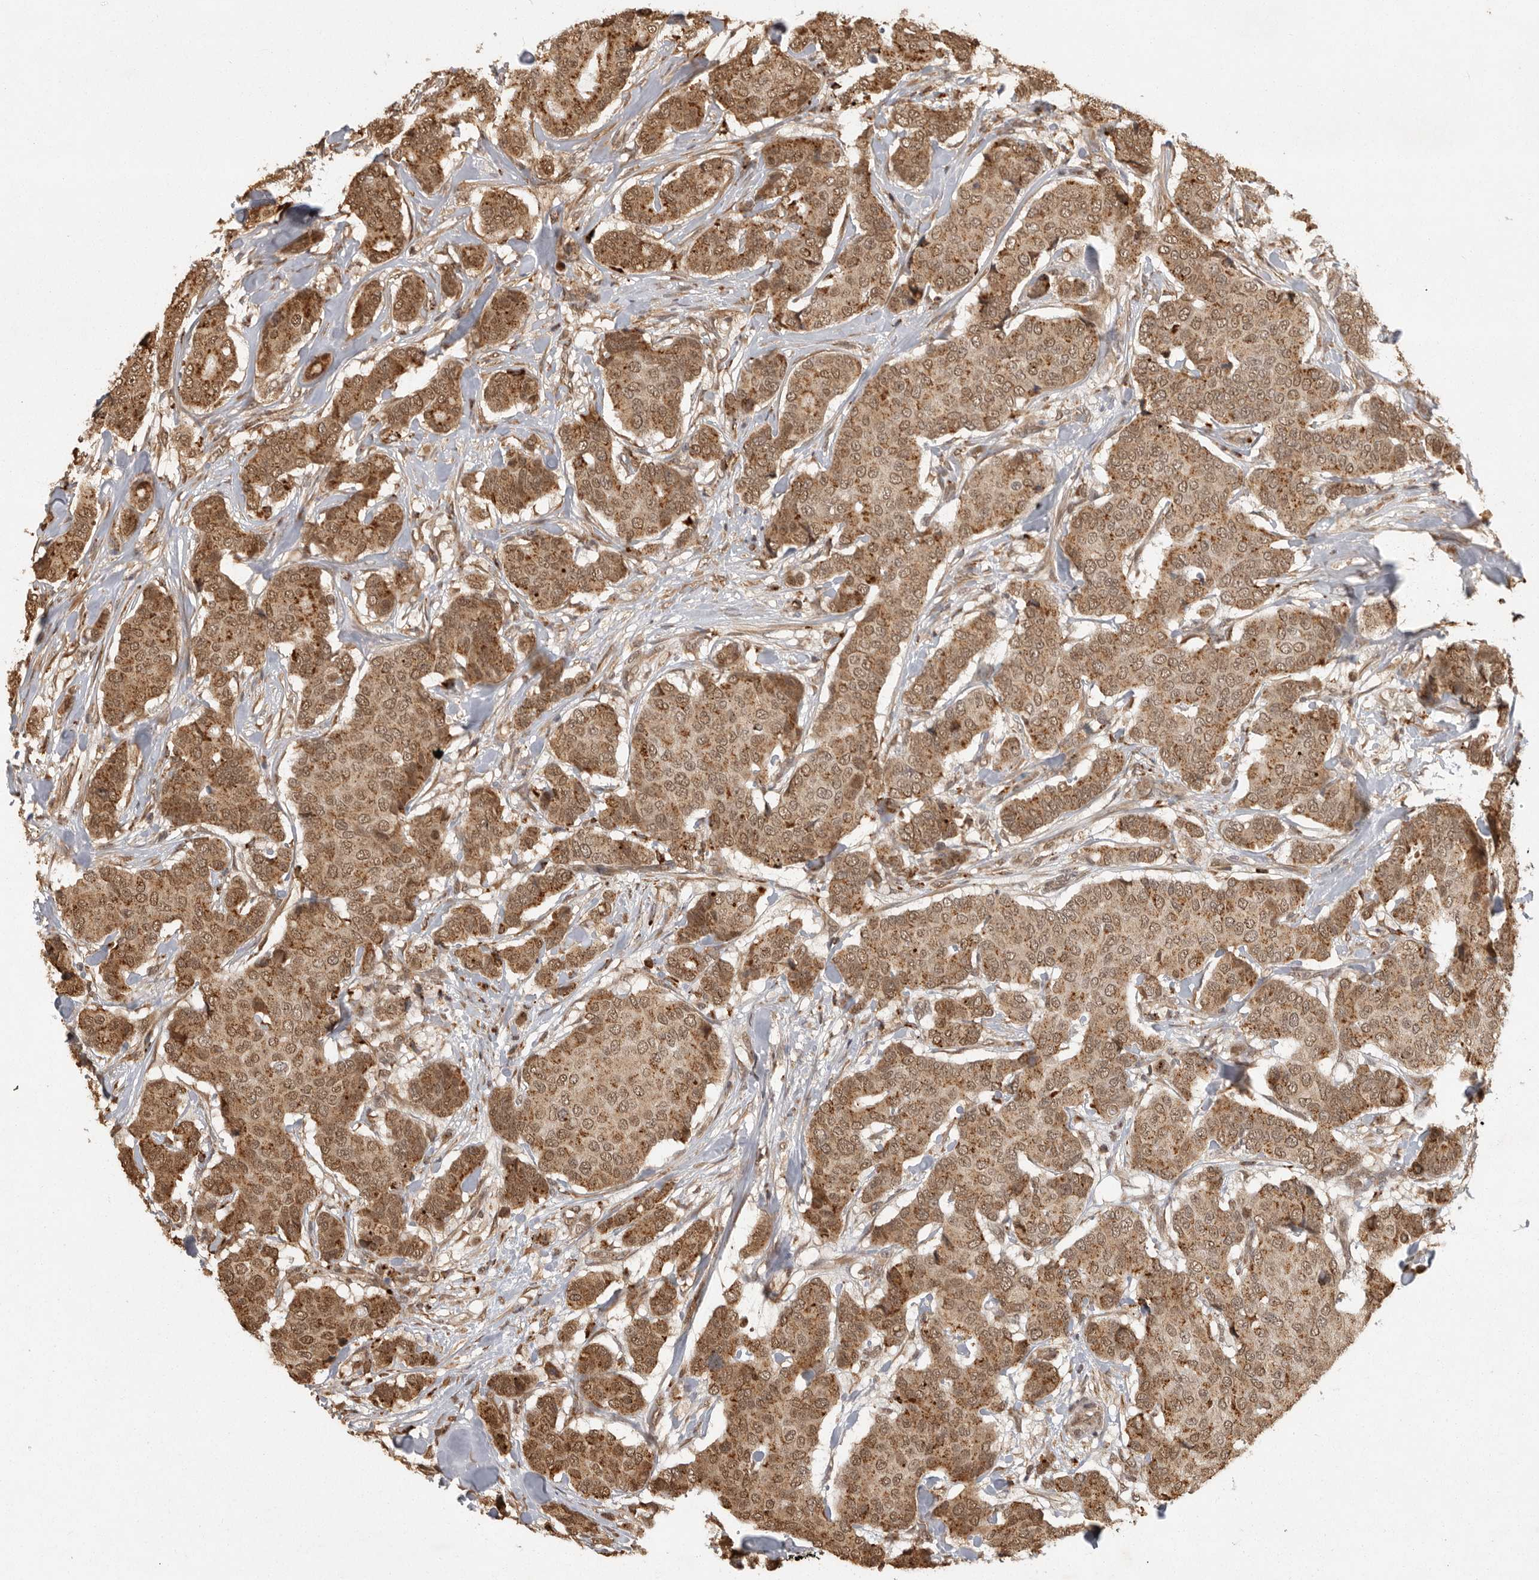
{"staining": {"intensity": "moderate", "quantity": ">75%", "location": "cytoplasmic/membranous,nuclear"}, "tissue": "breast cancer", "cell_type": "Tumor cells", "image_type": "cancer", "snomed": [{"axis": "morphology", "description": "Duct carcinoma"}, {"axis": "topography", "description": "Breast"}], "caption": "Human breast intraductal carcinoma stained for a protein (brown) exhibits moderate cytoplasmic/membranous and nuclear positive staining in about >75% of tumor cells.", "gene": "ZNF83", "patient": {"sex": "female", "age": 75}}